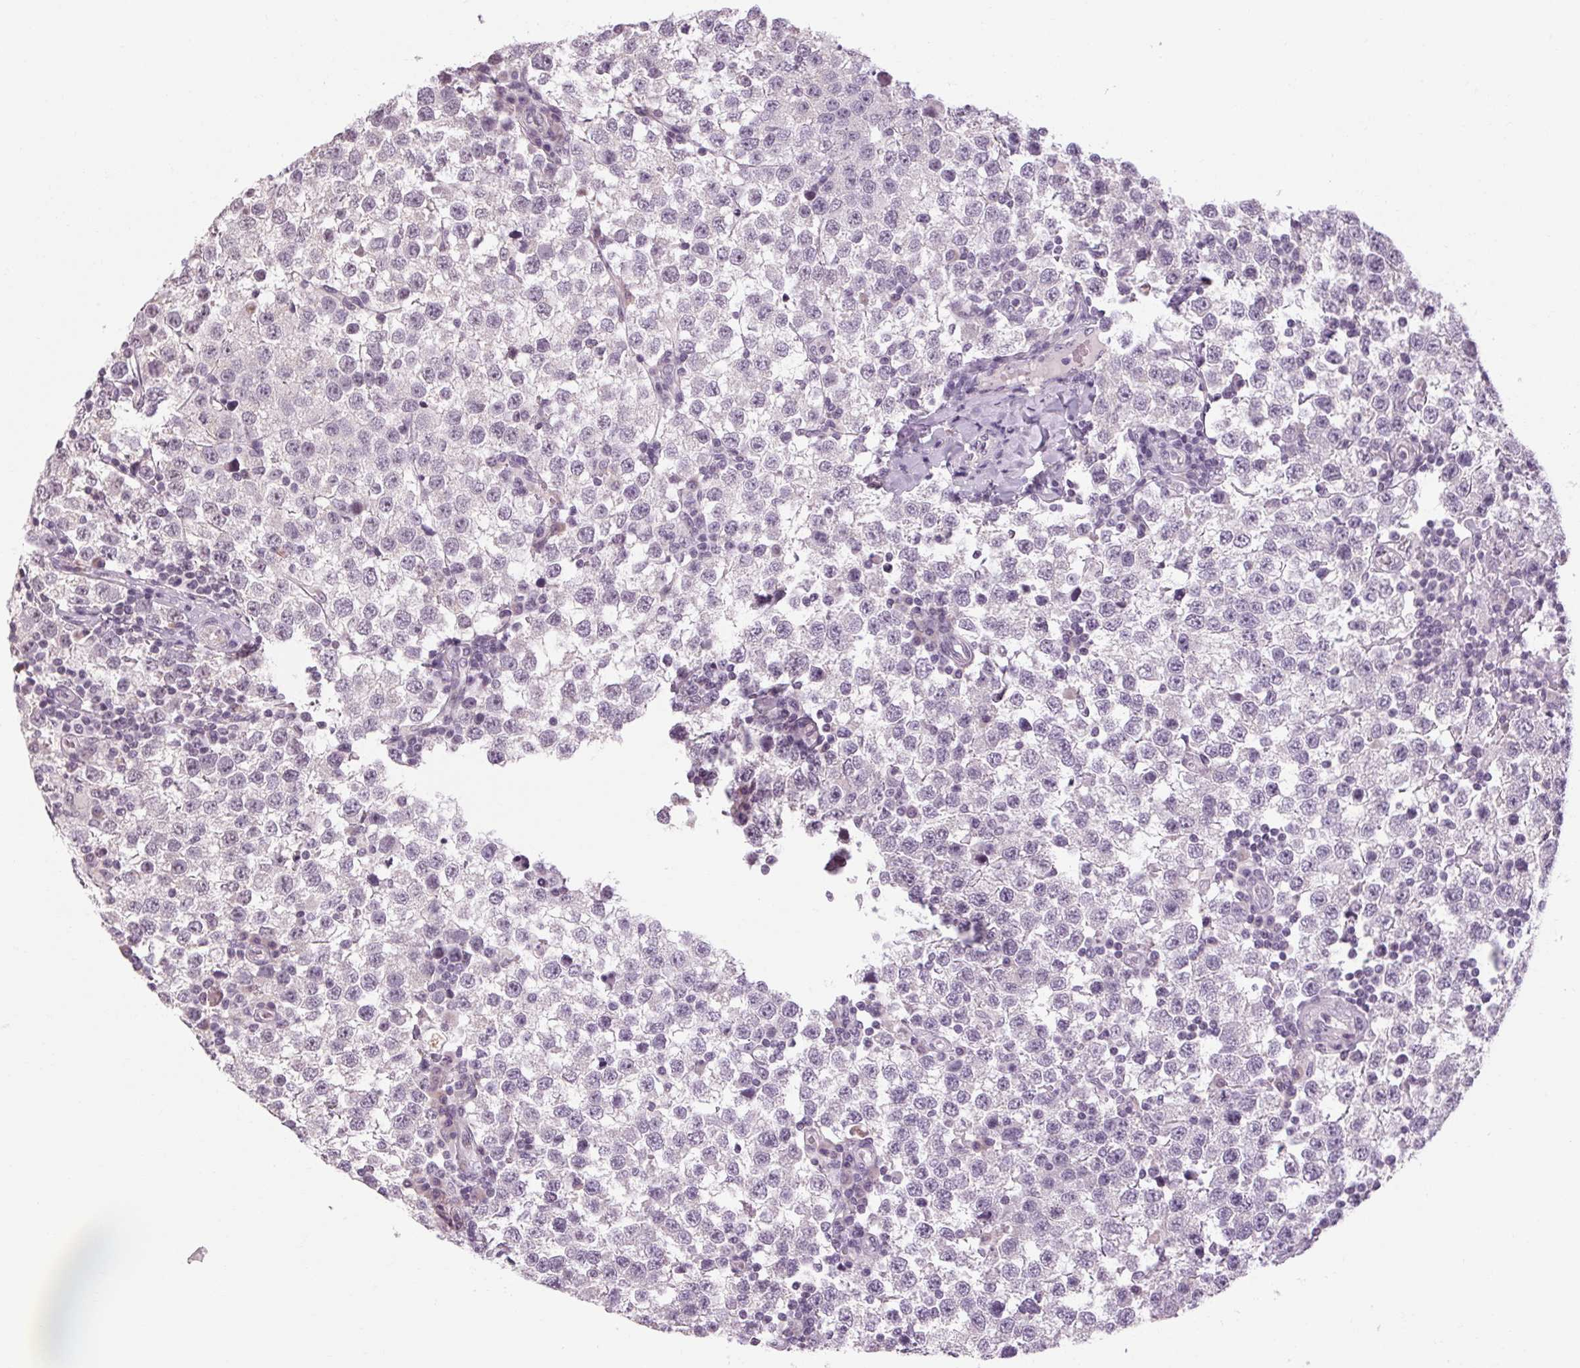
{"staining": {"intensity": "negative", "quantity": "none", "location": "none"}, "tissue": "testis cancer", "cell_type": "Tumor cells", "image_type": "cancer", "snomed": [{"axis": "morphology", "description": "Seminoma, NOS"}, {"axis": "topography", "description": "Testis"}], "caption": "Immunohistochemical staining of human testis seminoma exhibits no significant positivity in tumor cells. (DAB immunohistochemistry (IHC) visualized using brightfield microscopy, high magnification).", "gene": "KLHL40", "patient": {"sex": "male", "age": 34}}